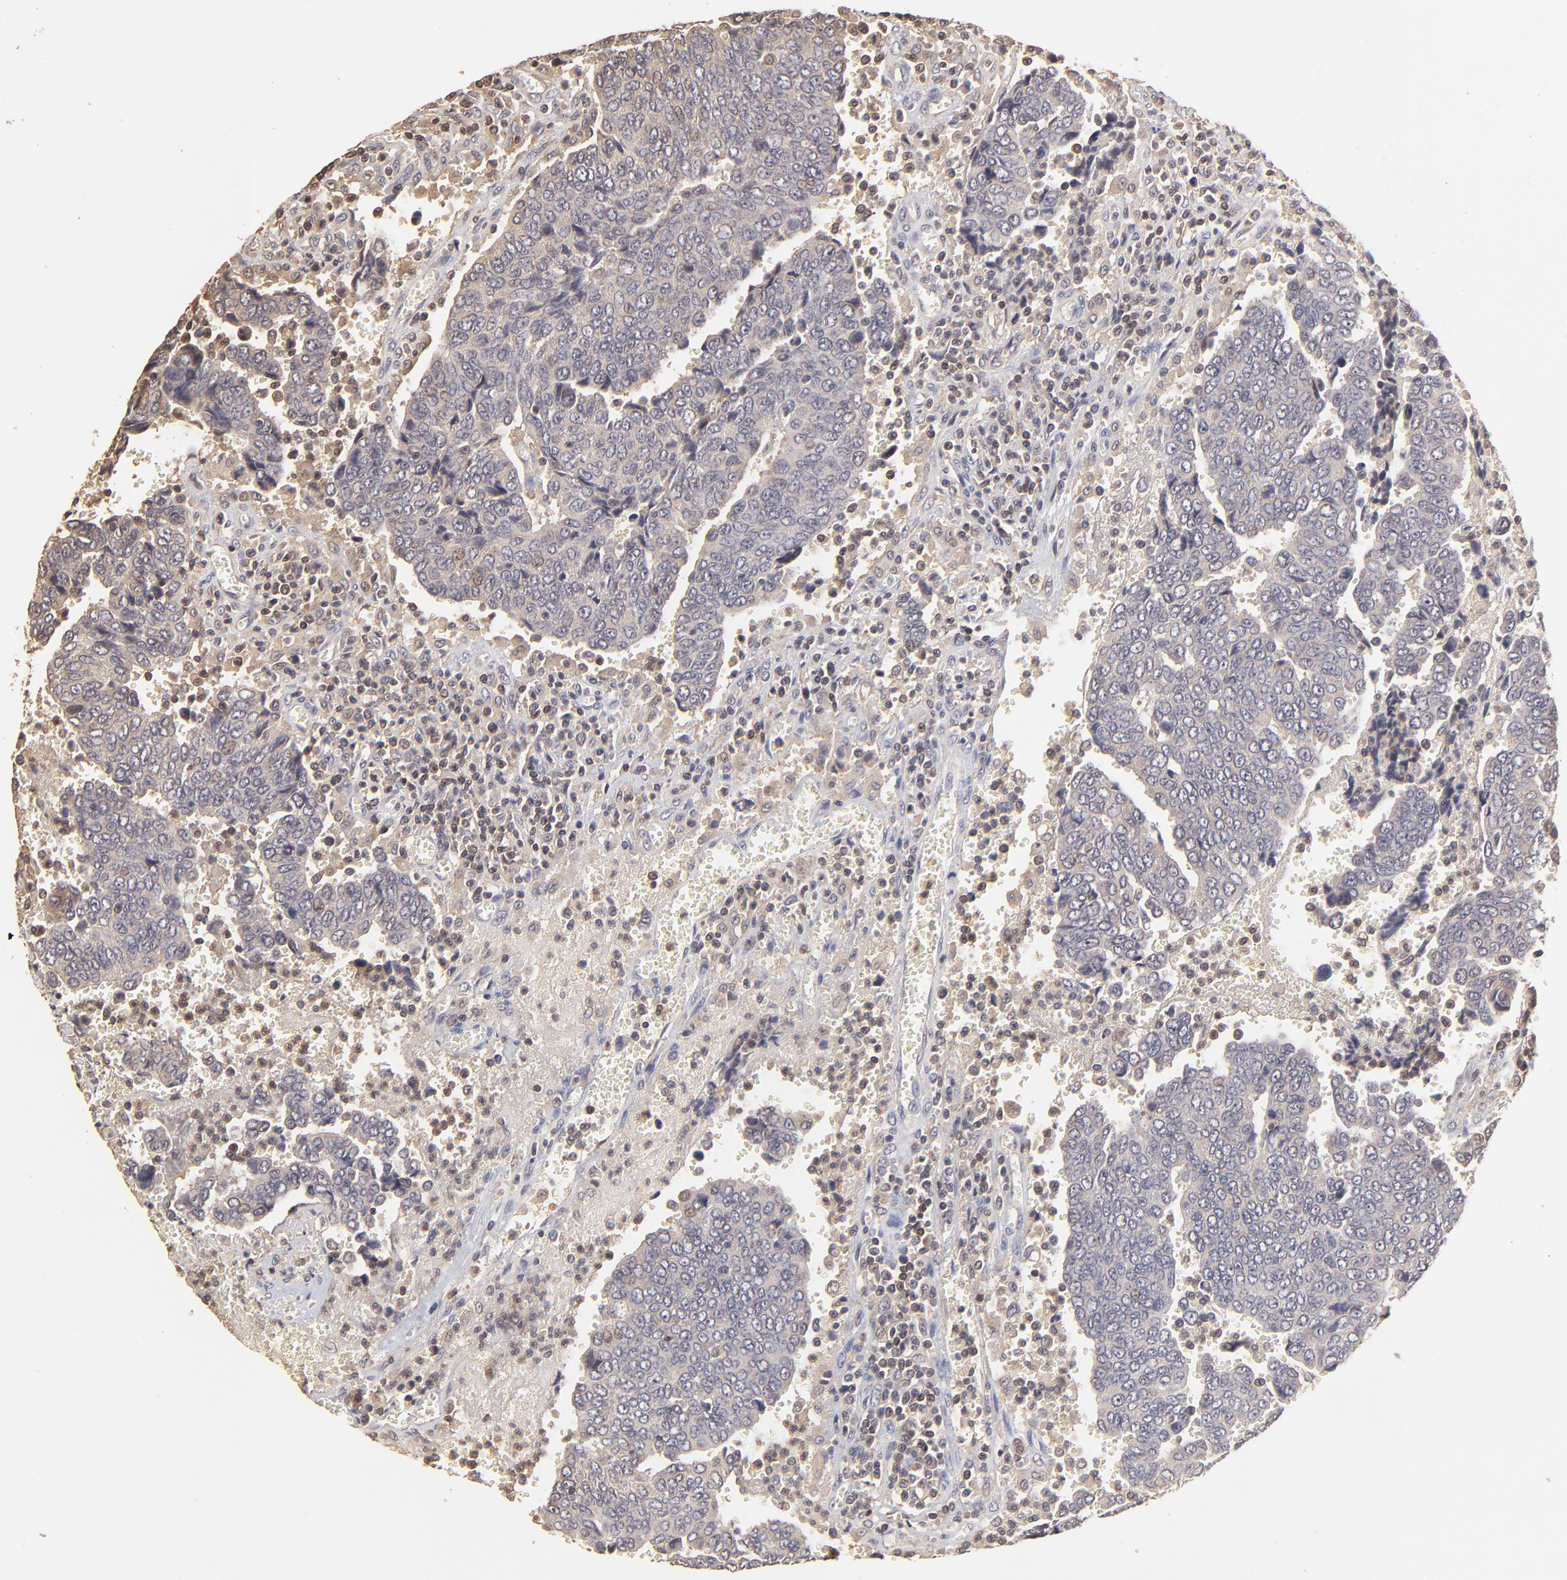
{"staining": {"intensity": "weak", "quantity": ">75%", "location": "cytoplasmic/membranous"}, "tissue": "urothelial cancer", "cell_type": "Tumor cells", "image_type": "cancer", "snomed": [{"axis": "morphology", "description": "Urothelial carcinoma, High grade"}, {"axis": "topography", "description": "Urinary bladder"}], "caption": "Immunohistochemistry photomicrograph of neoplastic tissue: human urothelial cancer stained using IHC shows low levels of weak protein expression localized specifically in the cytoplasmic/membranous of tumor cells, appearing as a cytoplasmic/membranous brown color.", "gene": "STON2", "patient": {"sex": "male", "age": 86}}